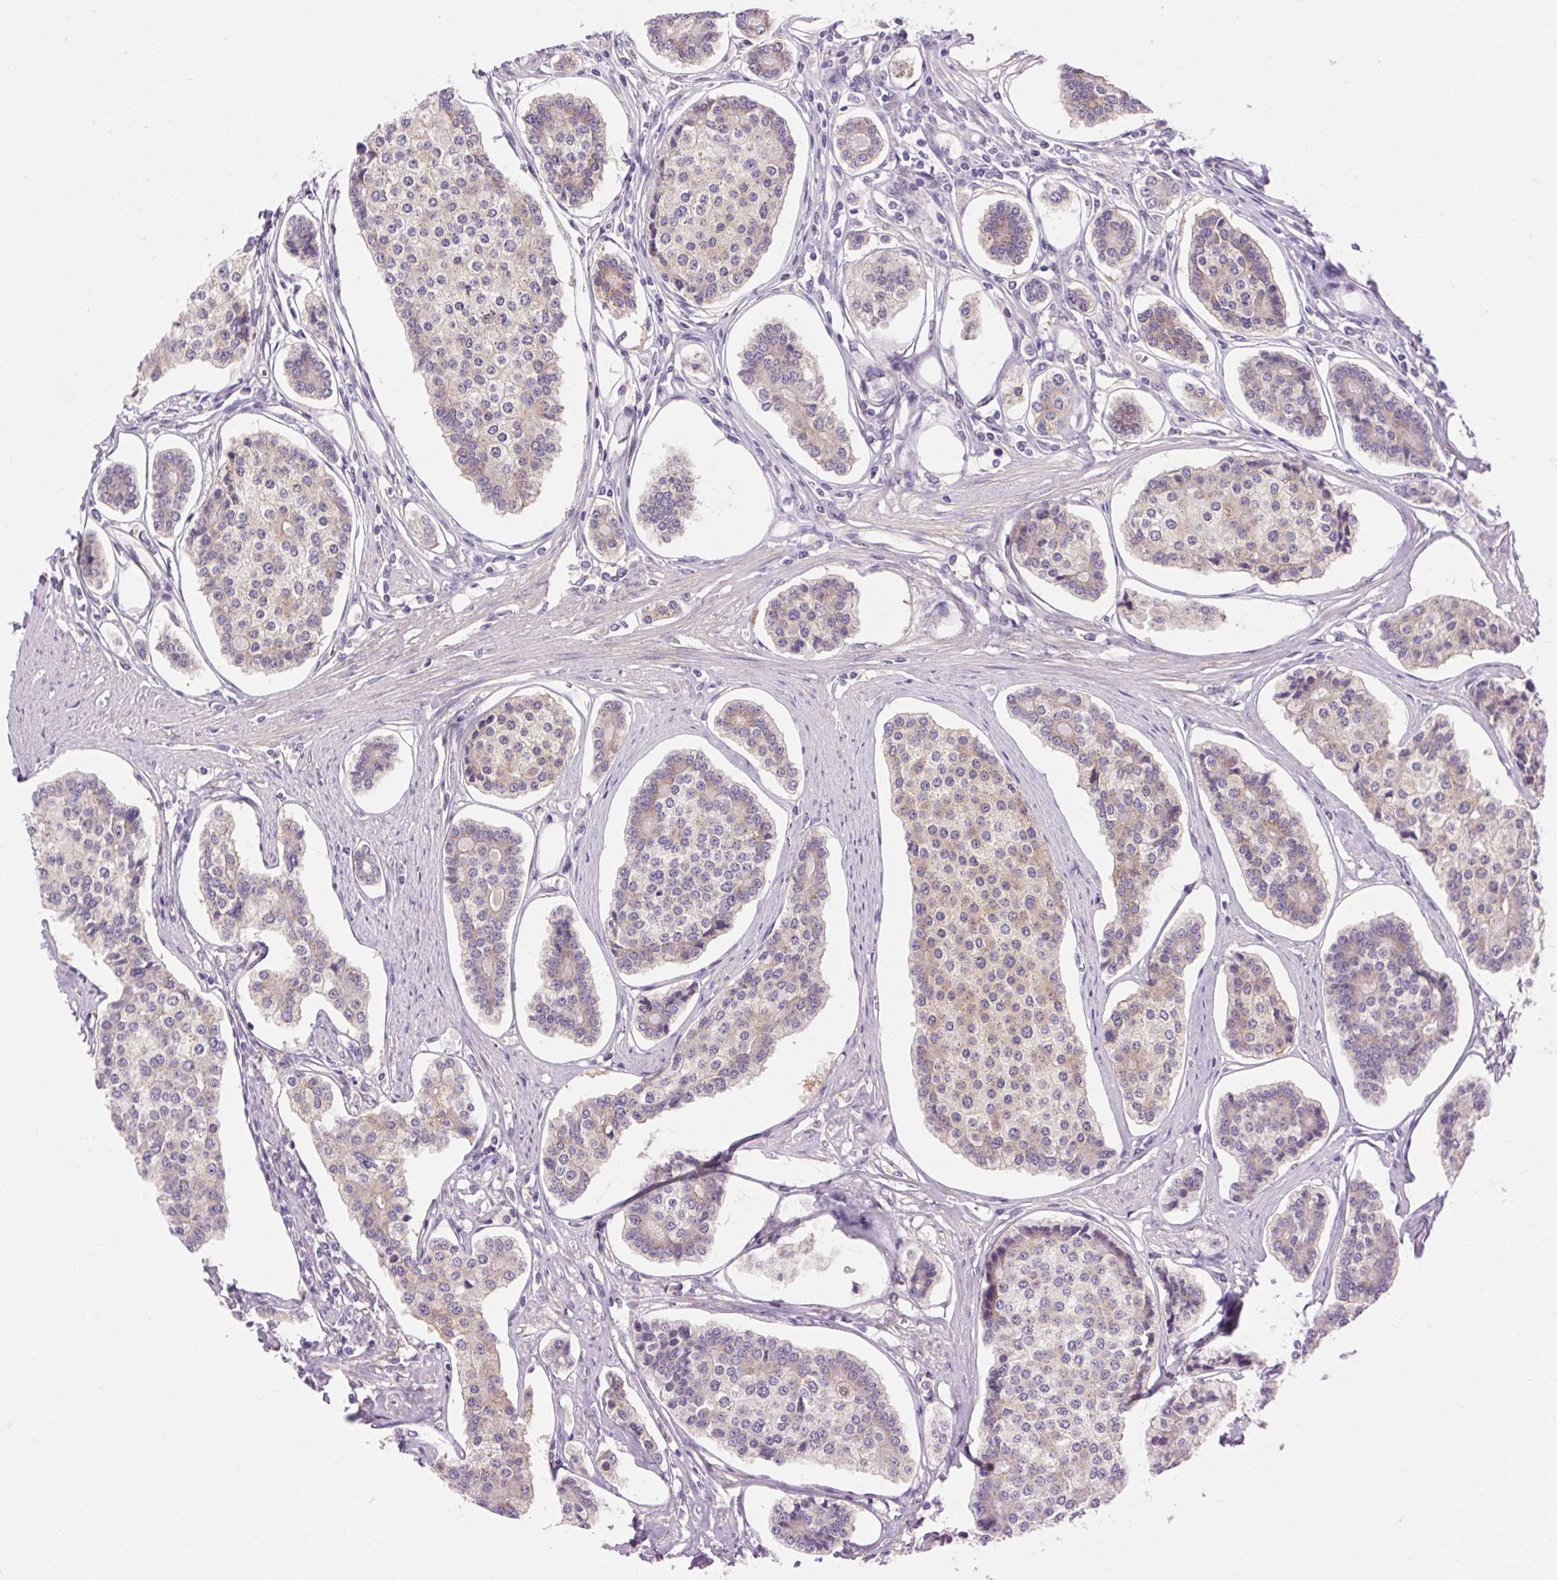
{"staining": {"intensity": "weak", "quantity": "25%-75%", "location": "cytoplasmic/membranous"}, "tissue": "carcinoid", "cell_type": "Tumor cells", "image_type": "cancer", "snomed": [{"axis": "morphology", "description": "Carcinoid, malignant, NOS"}, {"axis": "topography", "description": "Small intestine"}], "caption": "This image shows IHC staining of human malignant carcinoid, with low weak cytoplasmic/membranous expression in about 25%-75% of tumor cells.", "gene": "SOWAHC", "patient": {"sex": "female", "age": 65}}